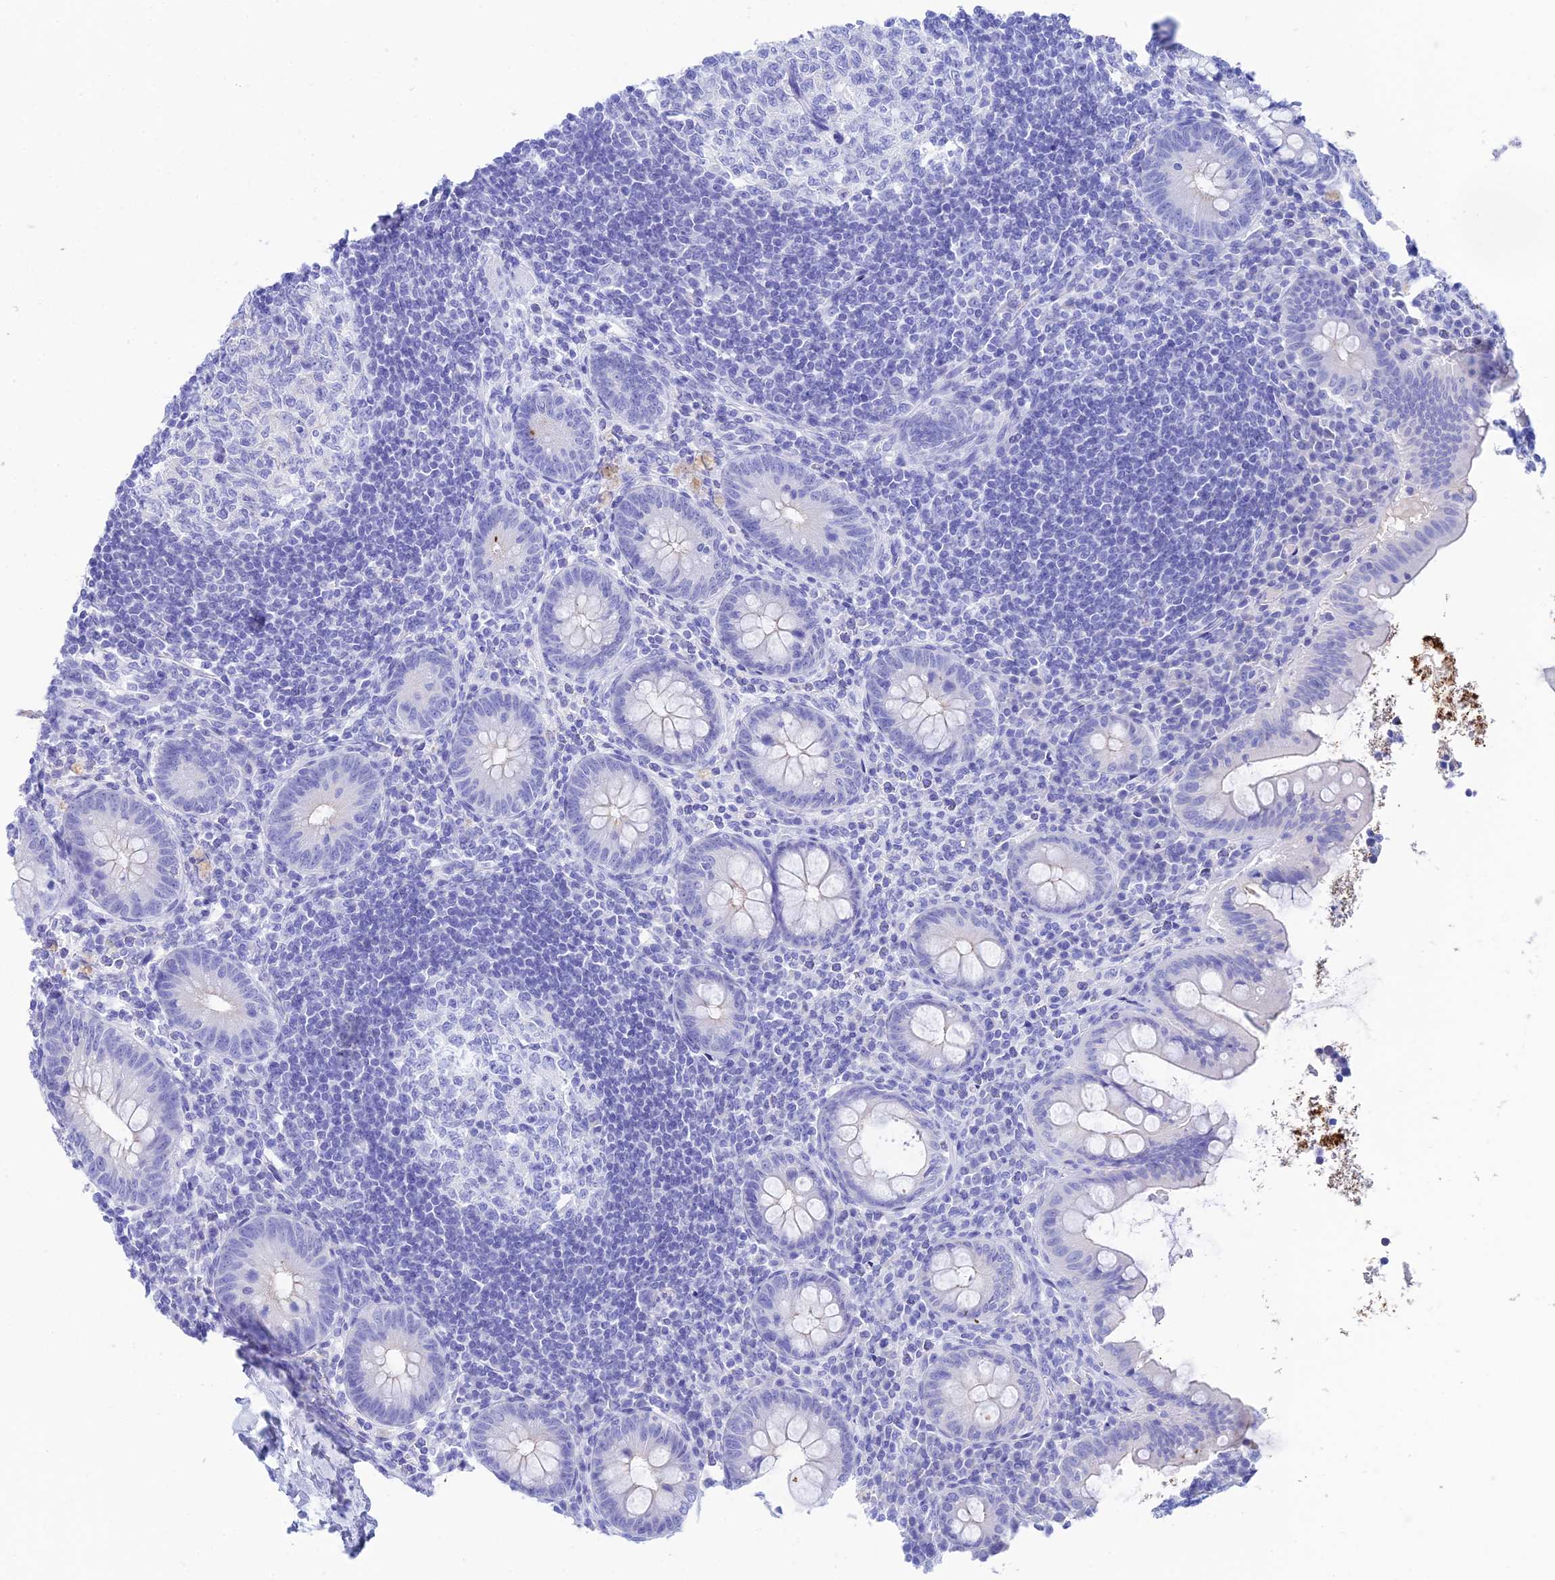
{"staining": {"intensity": "negative", "quantity": "none", "location": "none"}, "tissue": "appendix", "cell_type": "Glandular cells", "image_type": "normal", "snomed": [{"axis": "morphology", "description": "Normal tissue, NOS"}, {"axis": "topography", "description": "Appendix"}], "caption": "Immunohistochemistry image of benign human appendix stained for a protein (brown), which displays no expression in glandular cells. (Stains: DAB (3,3'-diaminobenzidine) immunohistochemistry (IHC) with hematoxylin counter stain, Microscopy: brightfield microscopy at high magnification).", "gene": "REG1A", "patient": {"sex": "female", "age": 33}}